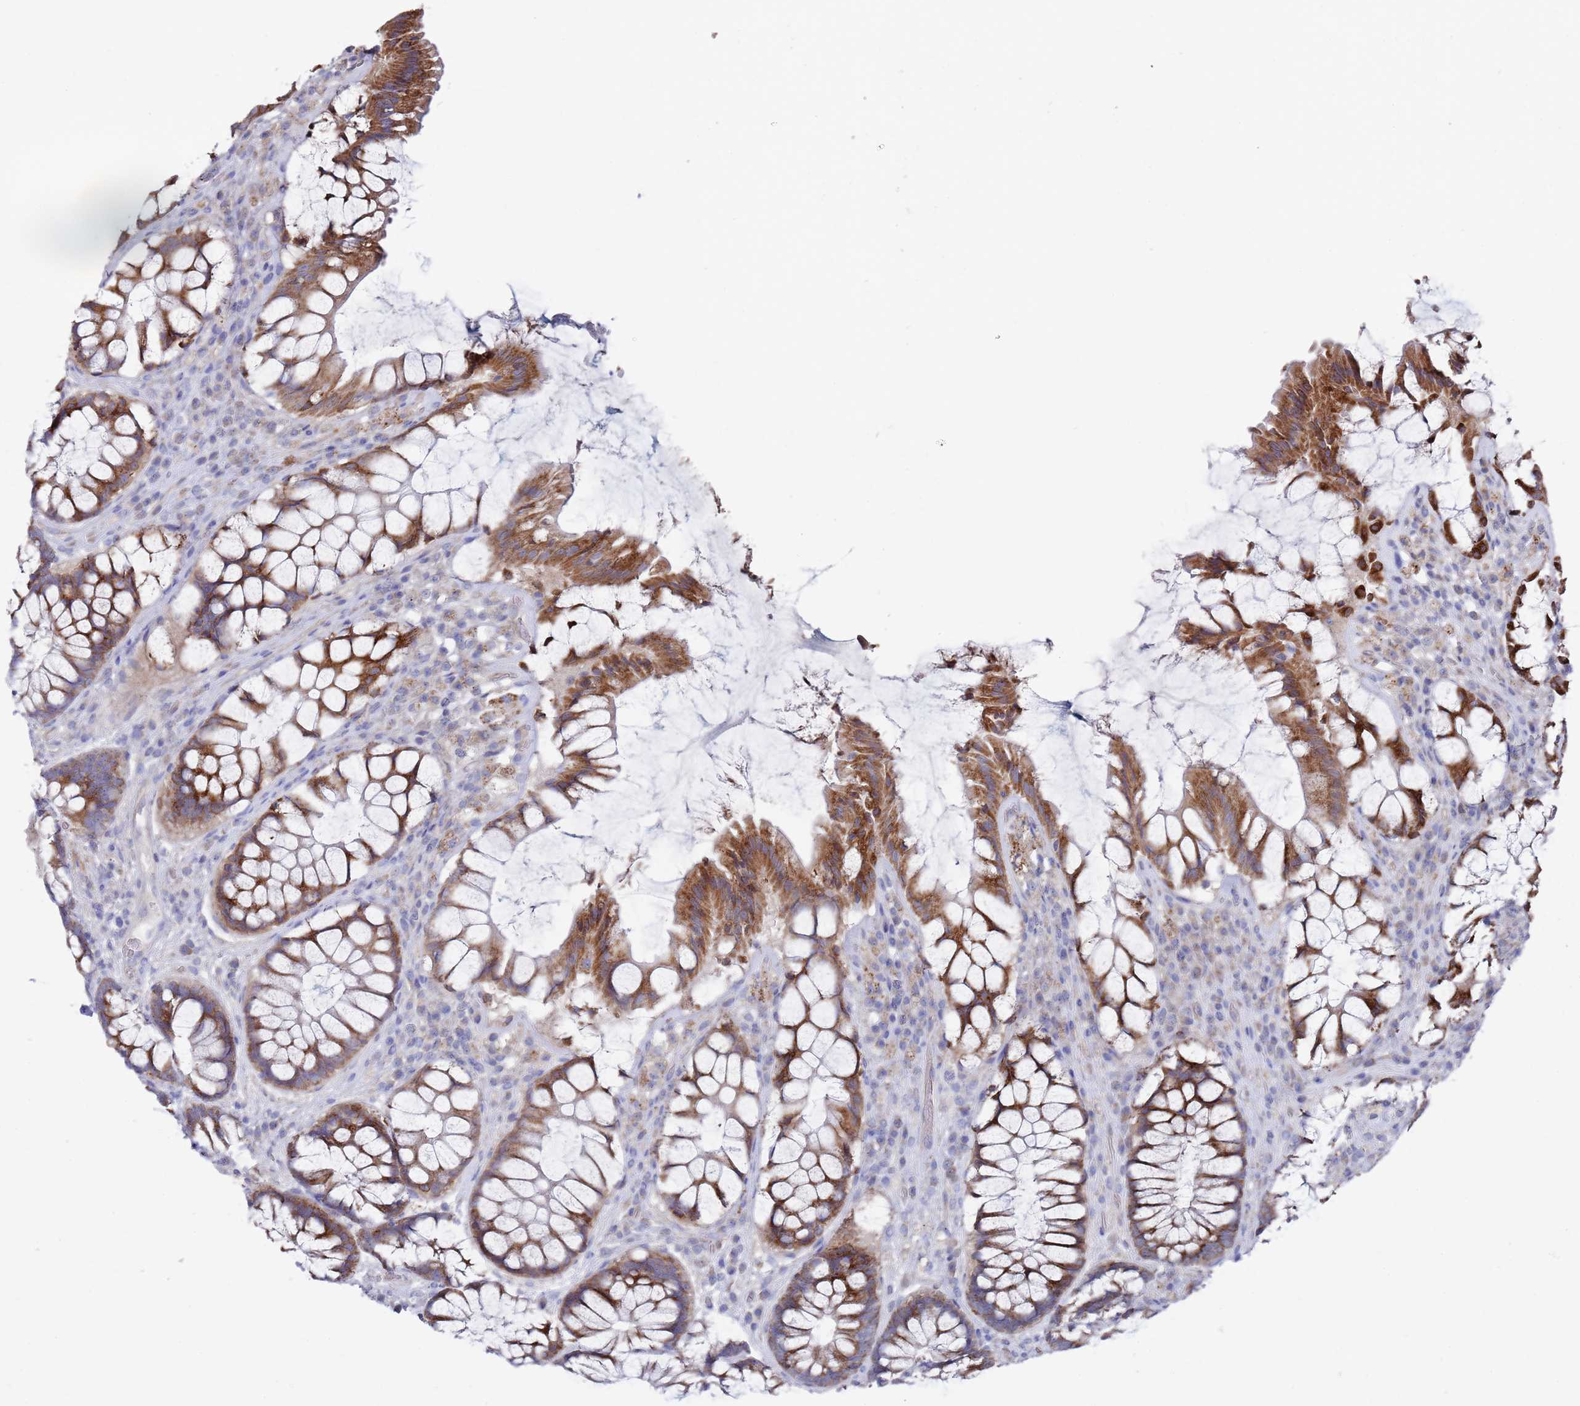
{"staining": {"intensity": "moderate", "quantity": ">75%", "location": "cytoplasmic/membranous"}, "tissue": "rectum", "cell_type": "Glandular cells", "image_type": "normal", "snomed": [{"axis": "morphology", "description": "Normal tissue, NOS"}, {"axis": "topography", "description": "Rectum"}], "caption": "Glandular cells display medium levels of moderate cytoplasmic/membranous positivity in approximately >75% of cells in unremarkable rectum.", "gene": "SCAPER", "patient": {"sex": "female", "age": 58}}